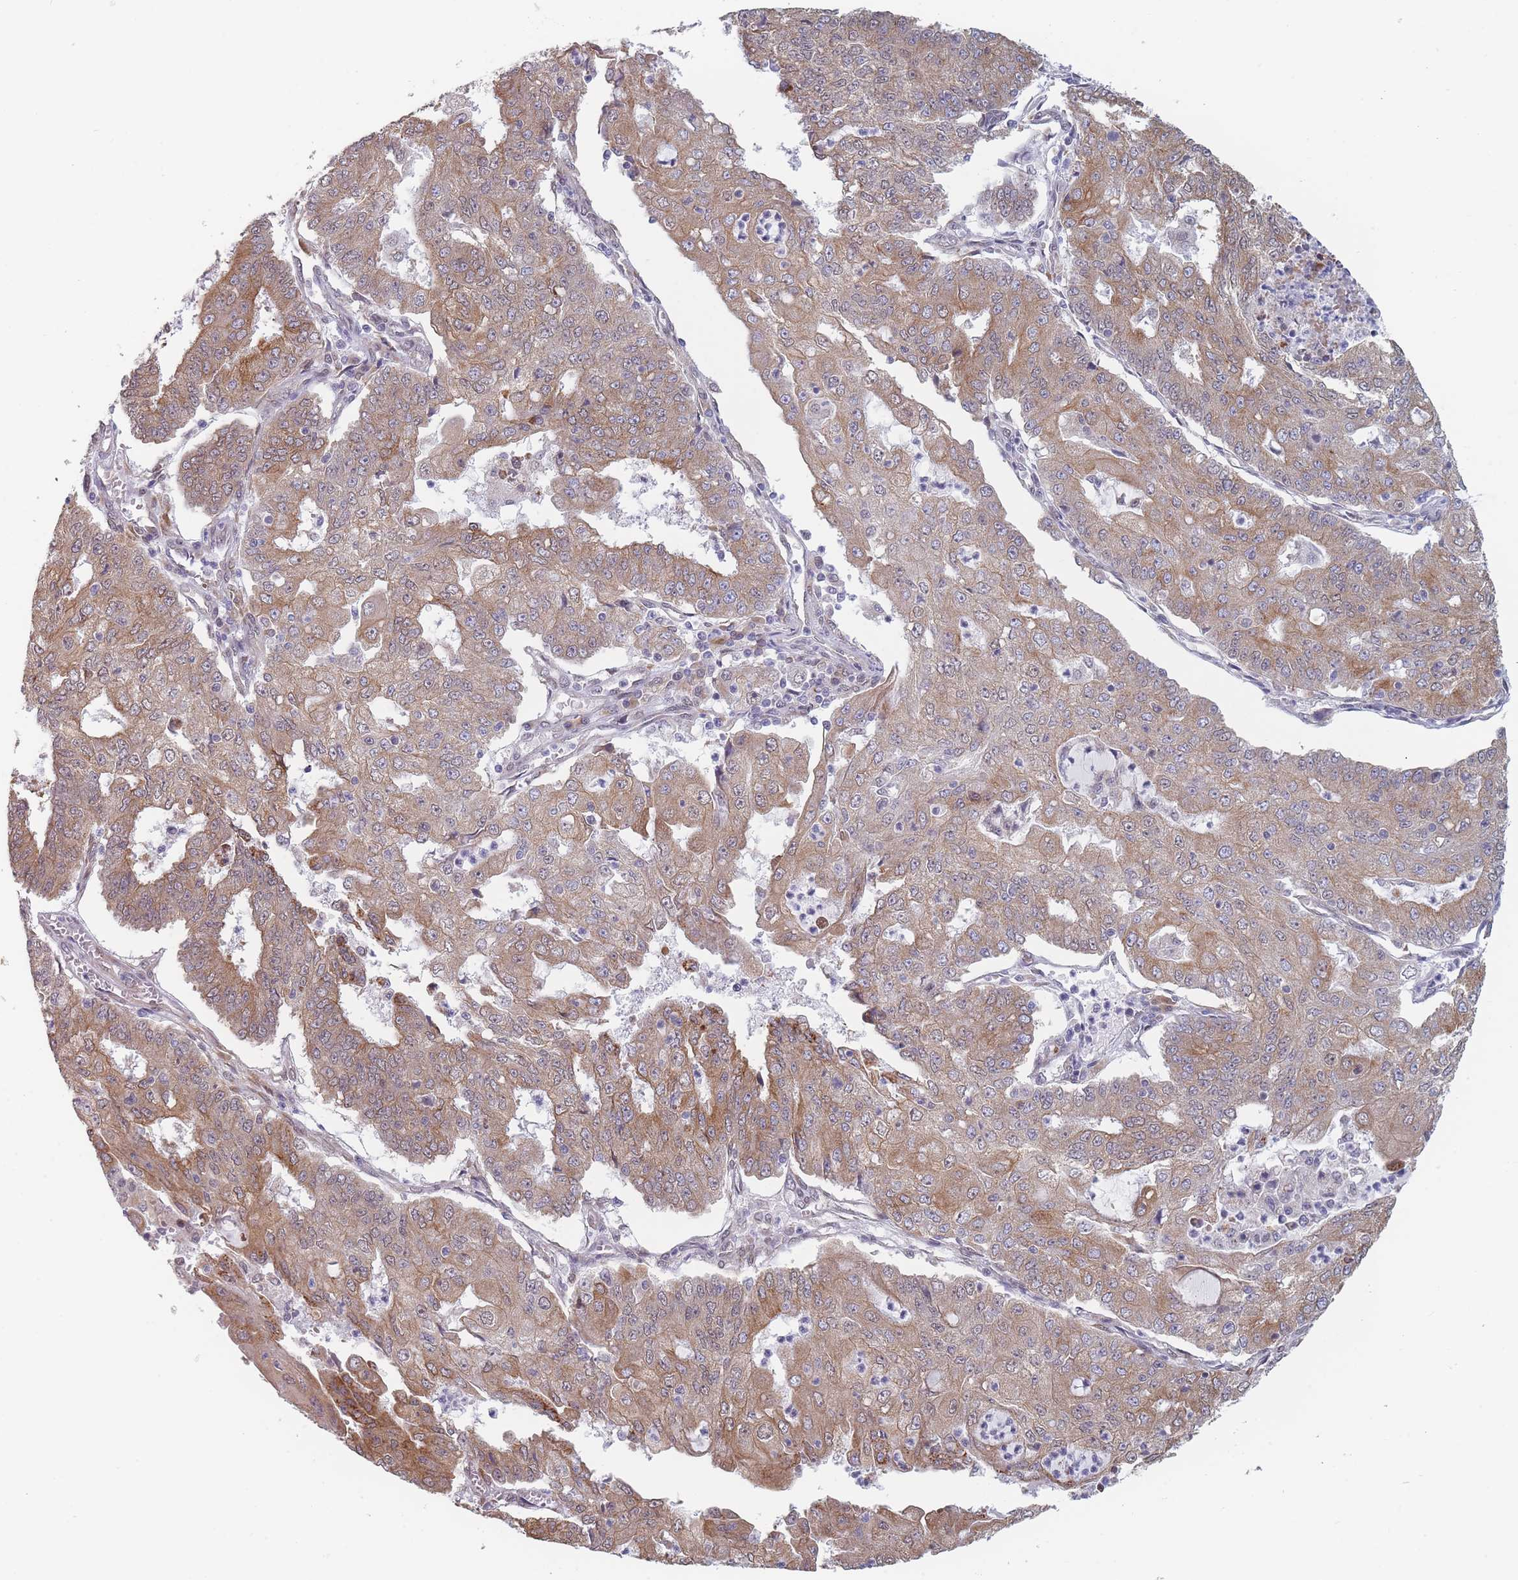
{"staining": {"intensity": "moderate", "quantity": ">75%", "location": "cytoplasmic/membranous"}, "tissue": "endometrial cancer", "cell_type": "Tumor cells", "image_type": "cancer", "snomed": [{"axis": "morphology", "description": "Adenocarcinoma, NOS"}, {"axis": "topography", "description": "Endometrium"}], "caption": "The image demonstrates immunohistochemical staining of endometrial cancer (adenocarcinoma). There is moderate cytoplasmic/membranous expression is appreciated in about >75% of tumor cells. (DAB IHC with brightfield microscopy, high magnification).", "gene": "TMED10", "patient": {"sex": "female", "age": 56}}